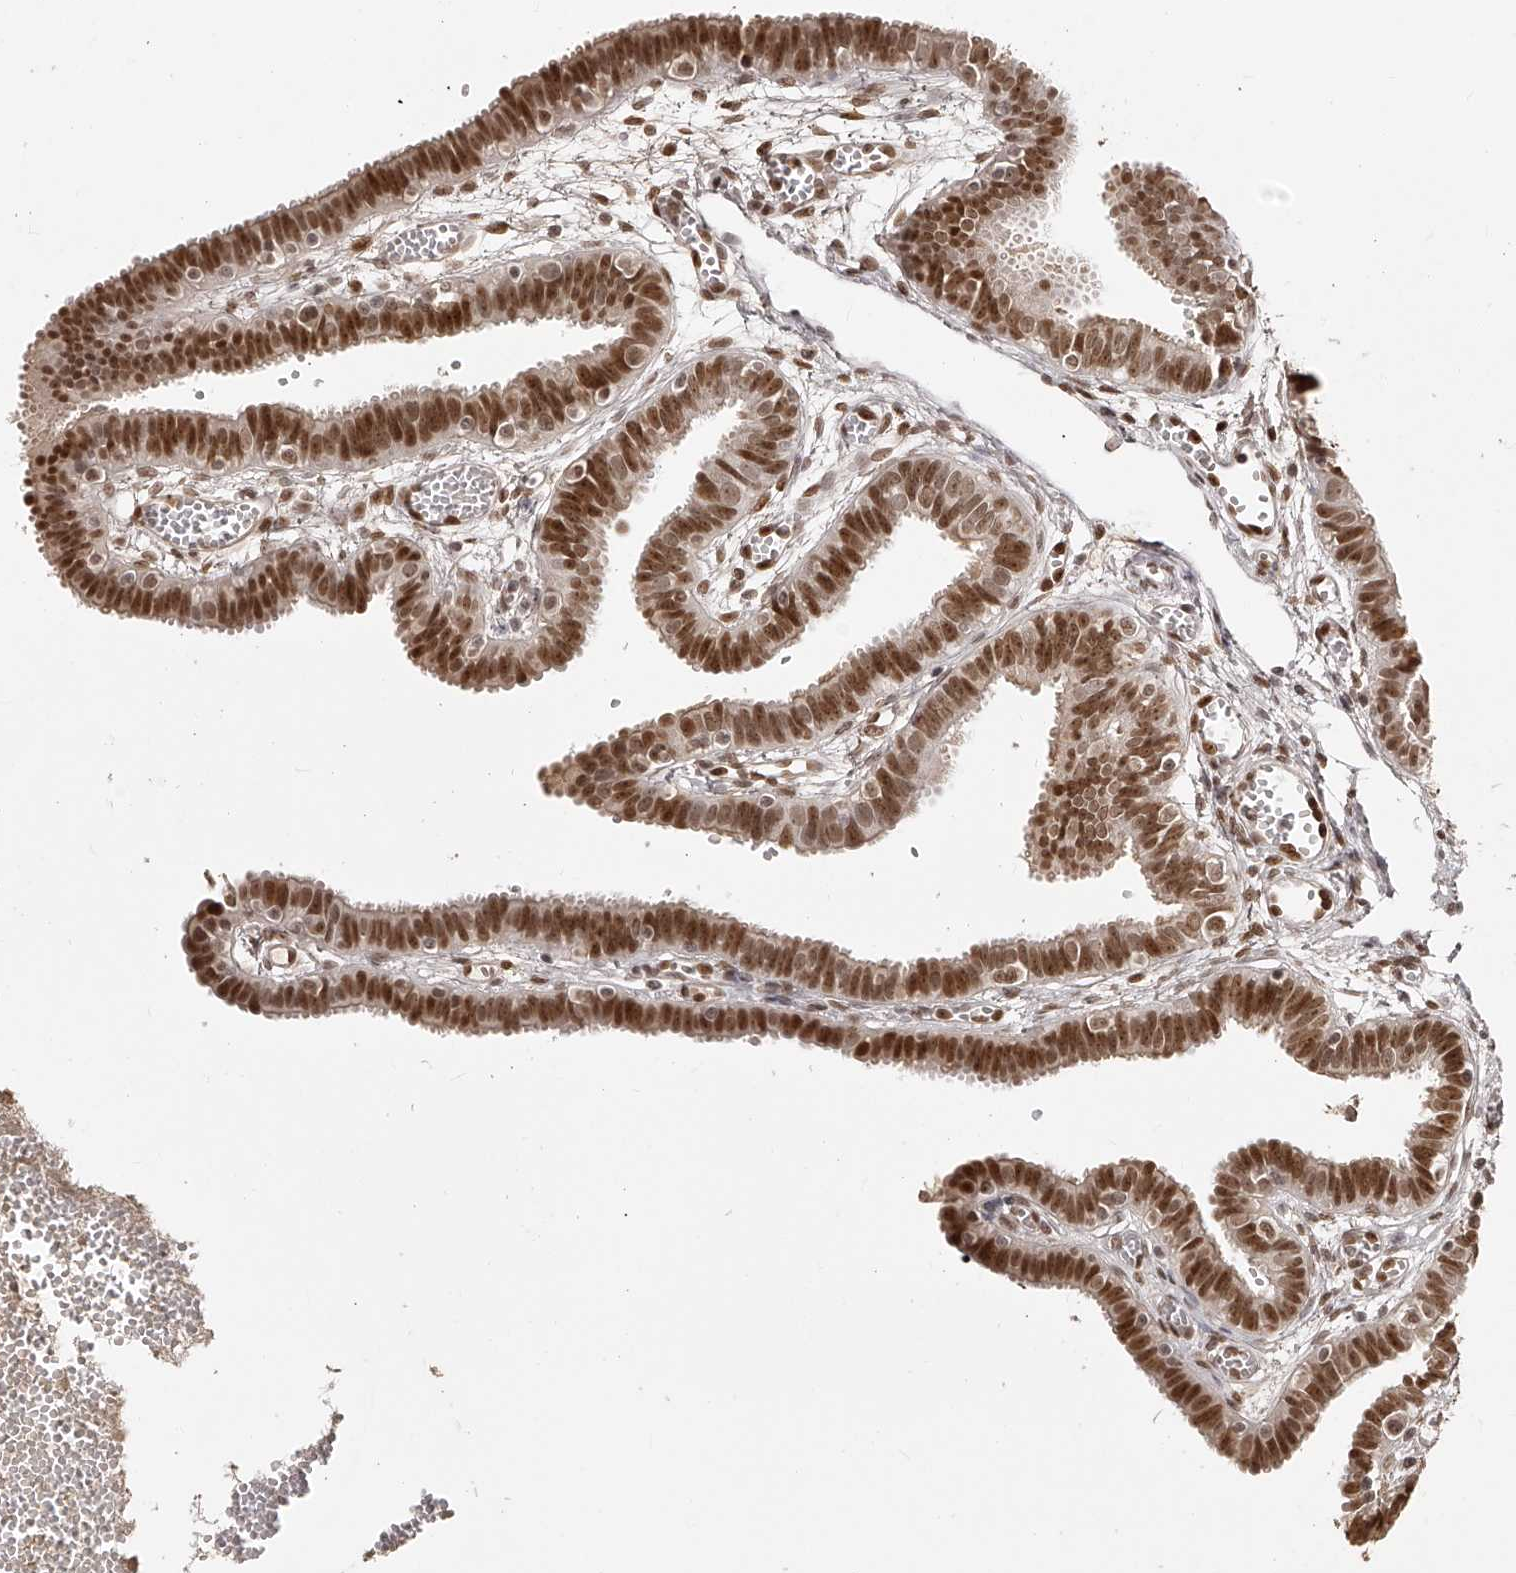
{"staining": {"intensity": "moderate", "quantity": ">75%", "location": "nuclear"}, "tissue": "fallopian tube", "cell_type": "Glandular cells", "image_type": "normal", "snomed": [{"axis": "morphology", "description": "Normal tissue, NOS"}, {"axis": "topography", "description": "Fallopian tube"}, {"axis": "topography", "description": "Placenta"}], "caption": "This is an image of IHC staining of benign fallopian tube, which shows moderate staining in the nuclear of glandular cells.", "gene": "ZNF503", "patient": {"sex": "female", "age": 32}}